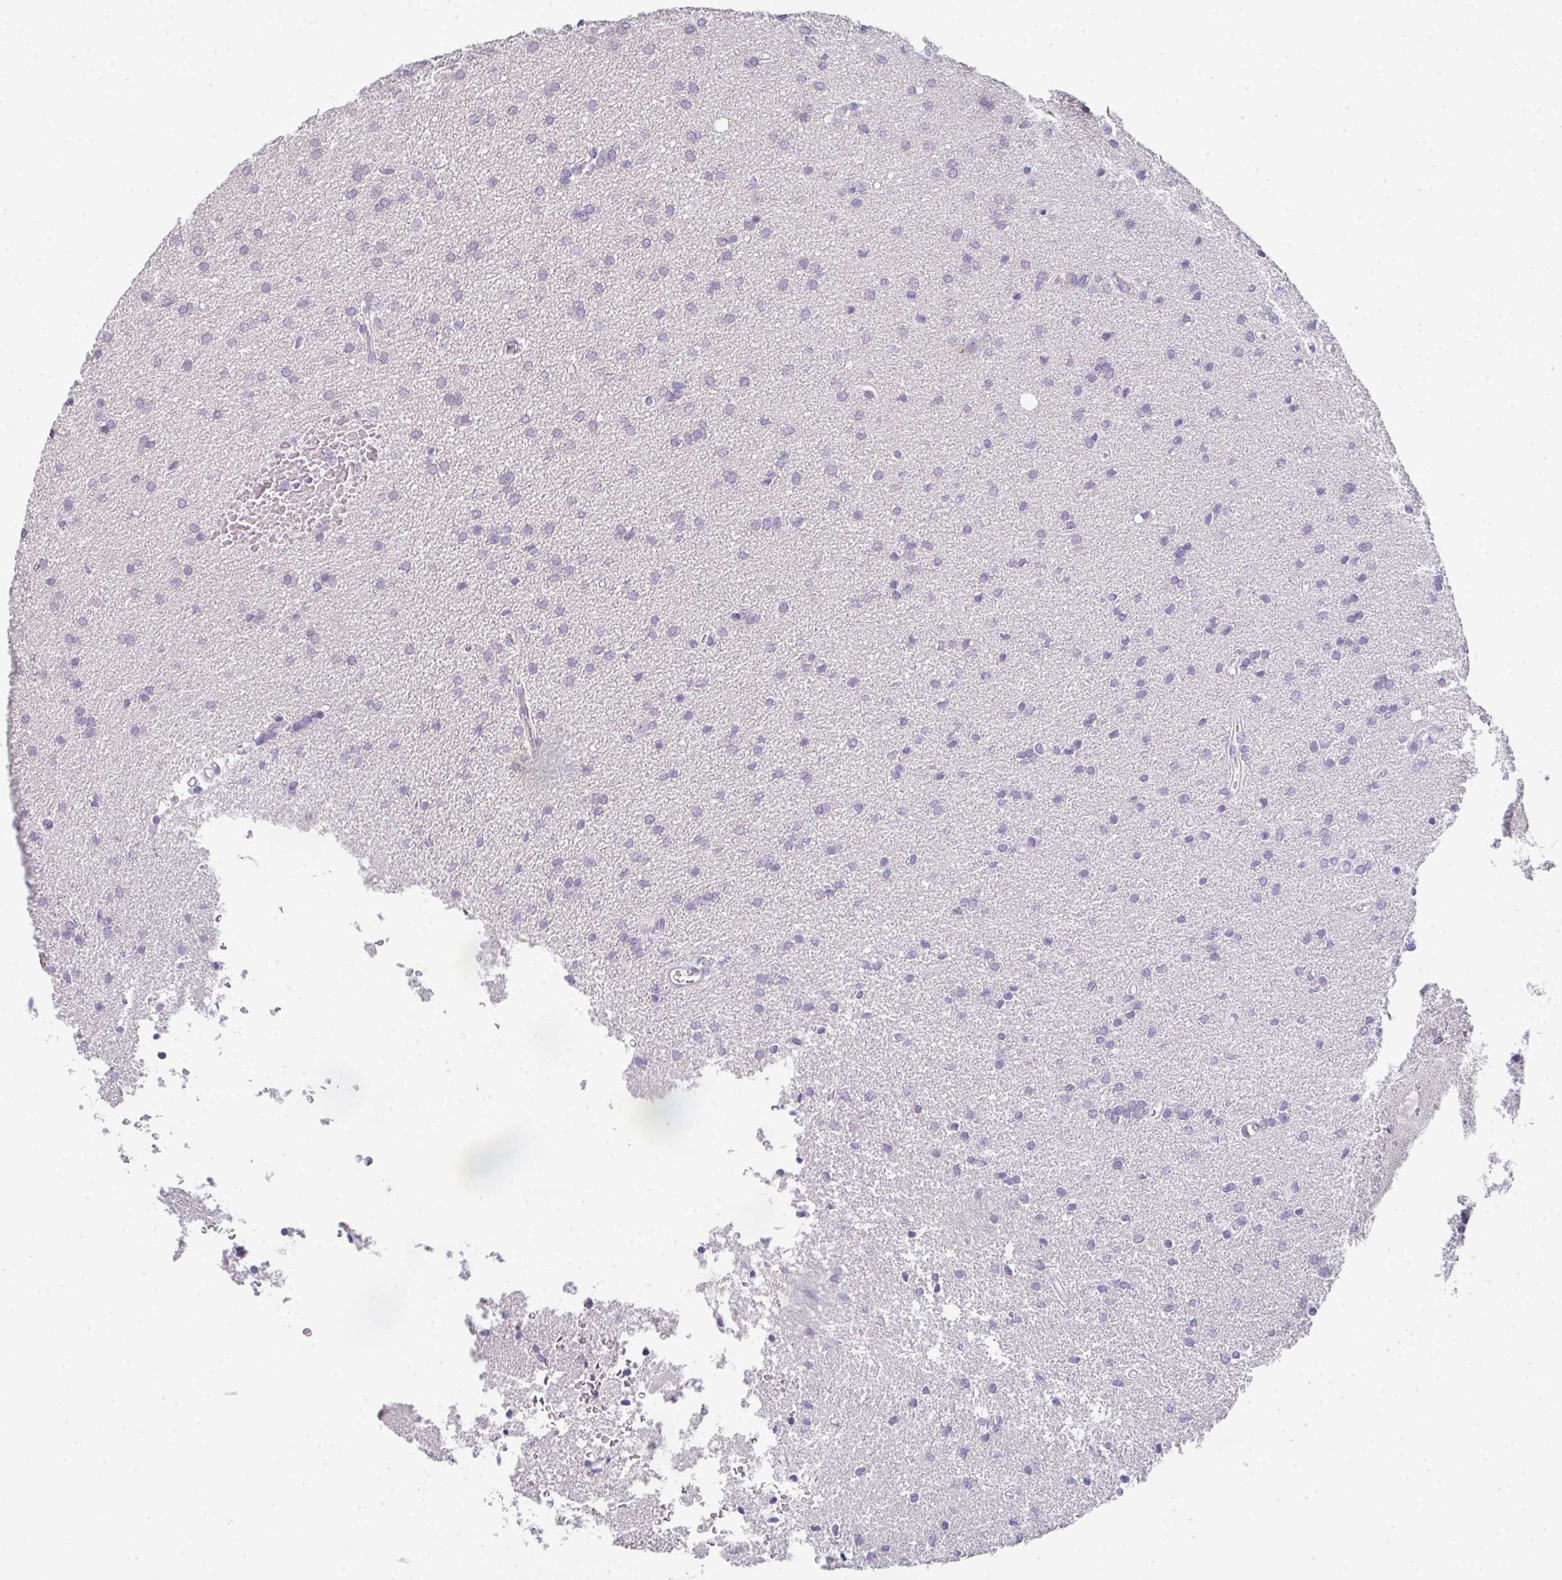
{"staining": {"intensity": "negative", "quantity": "none", "location": "none"}, "tissue": "glioma", "cell_type": "Tumor cells", "image_type": "cancer", "snomed": [{"axis": "morphology", "description": "Glioma, malignant, Low grade"}, {"axis": "topography", "description": "Brain"}], "caption": "Human glioma stained for a protein using immunohistochemistry (IHC) reveals no expression in tumor cells.", "gene": "CACNA1S", "patient": {"sex": "female", "age": 34}}